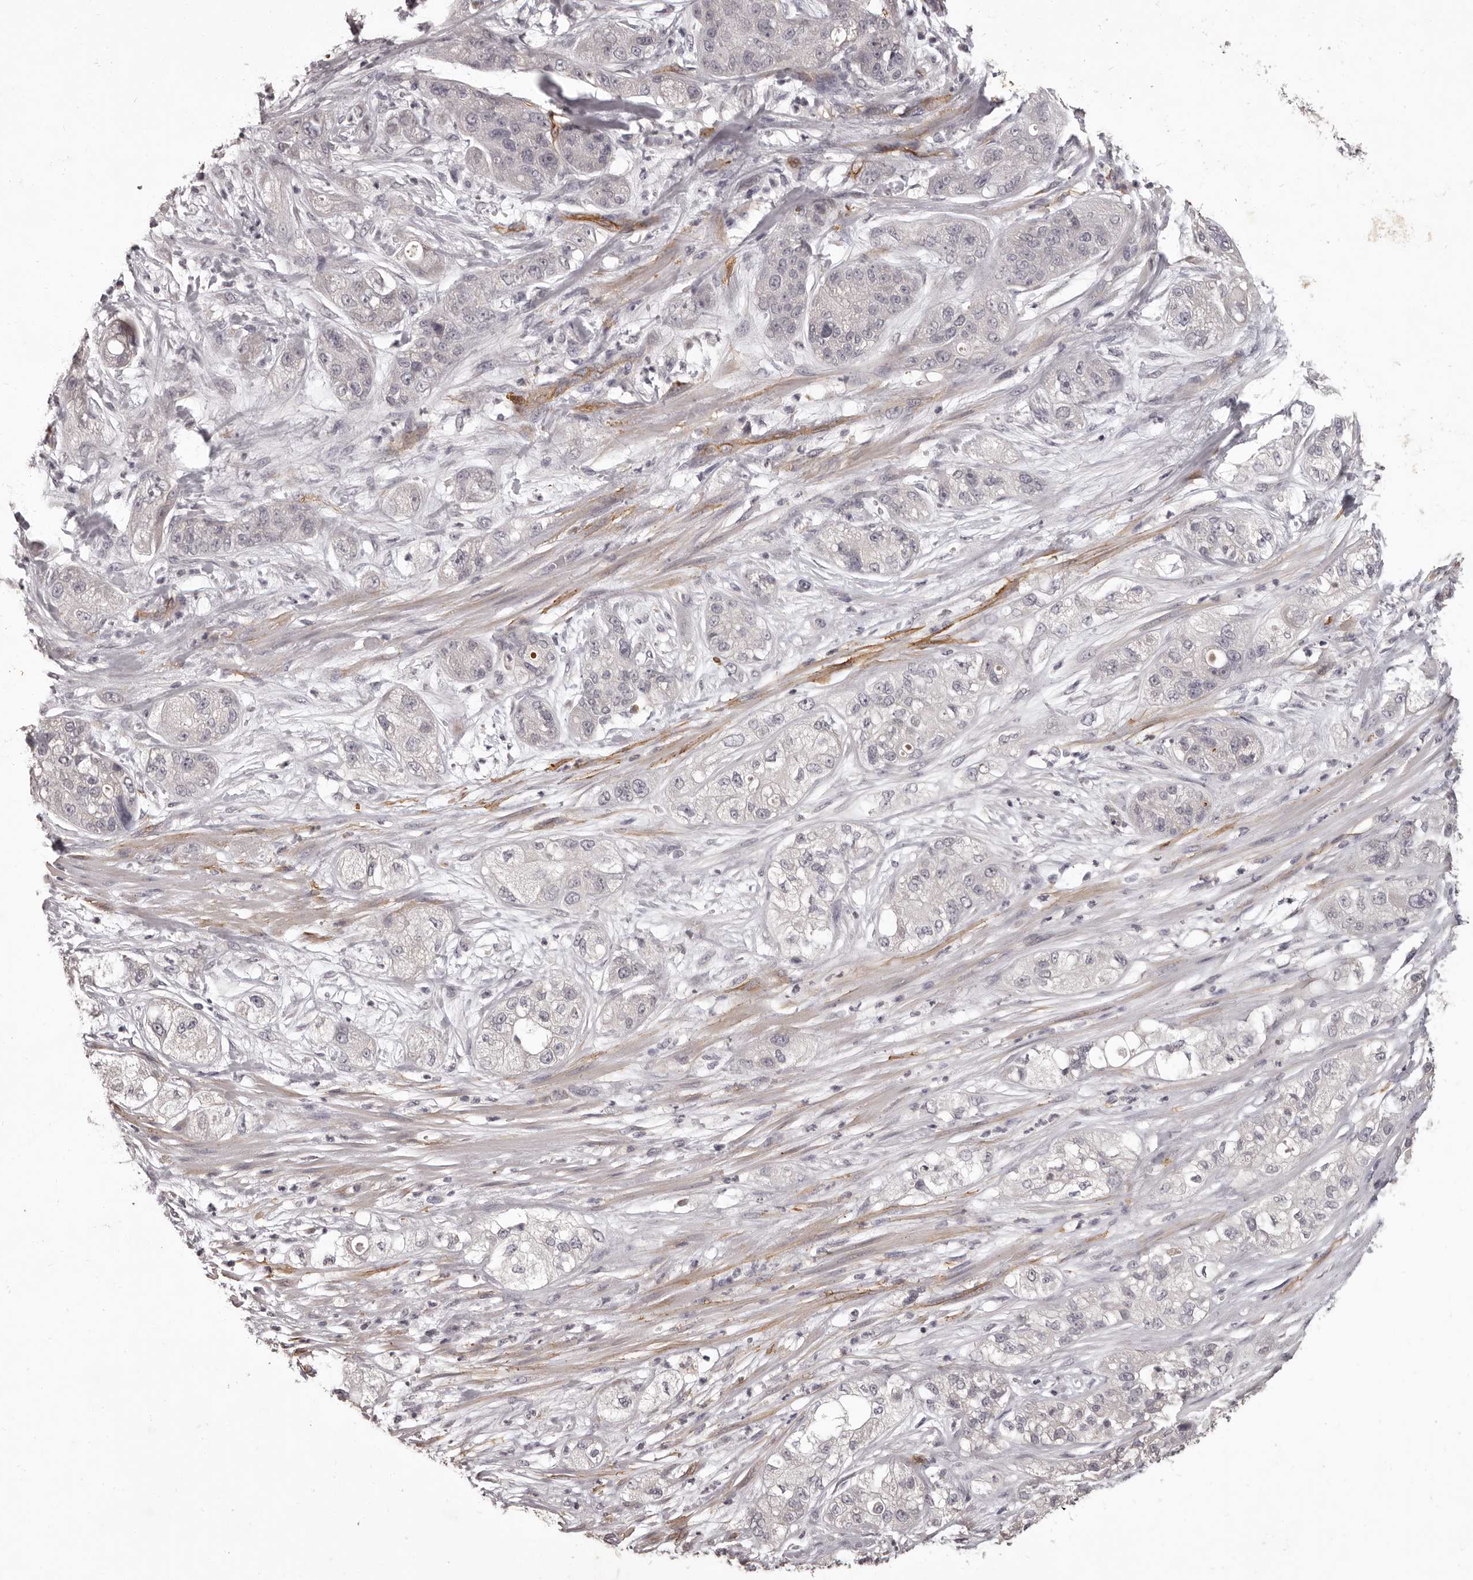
{"staining": {"intensity": "negative", "quantity": "none", "location": "none"}, "tissue": "pancreatic cancer", "cell_type": "Tumor cells", "image_type": "cancer", "snomed": [{"axis": "morphology", "description": "Adenocarcinoma, NOS"}, {"axis": "topography", "description": "Pancreas"}], "caption": "This is a micrograph of IHC staining of pancreatic cancer (adenocarcinoma), which shows no staining in tumor cells.", "gene": "GPR78", "patient": {"sex": "female", "age": 78}}